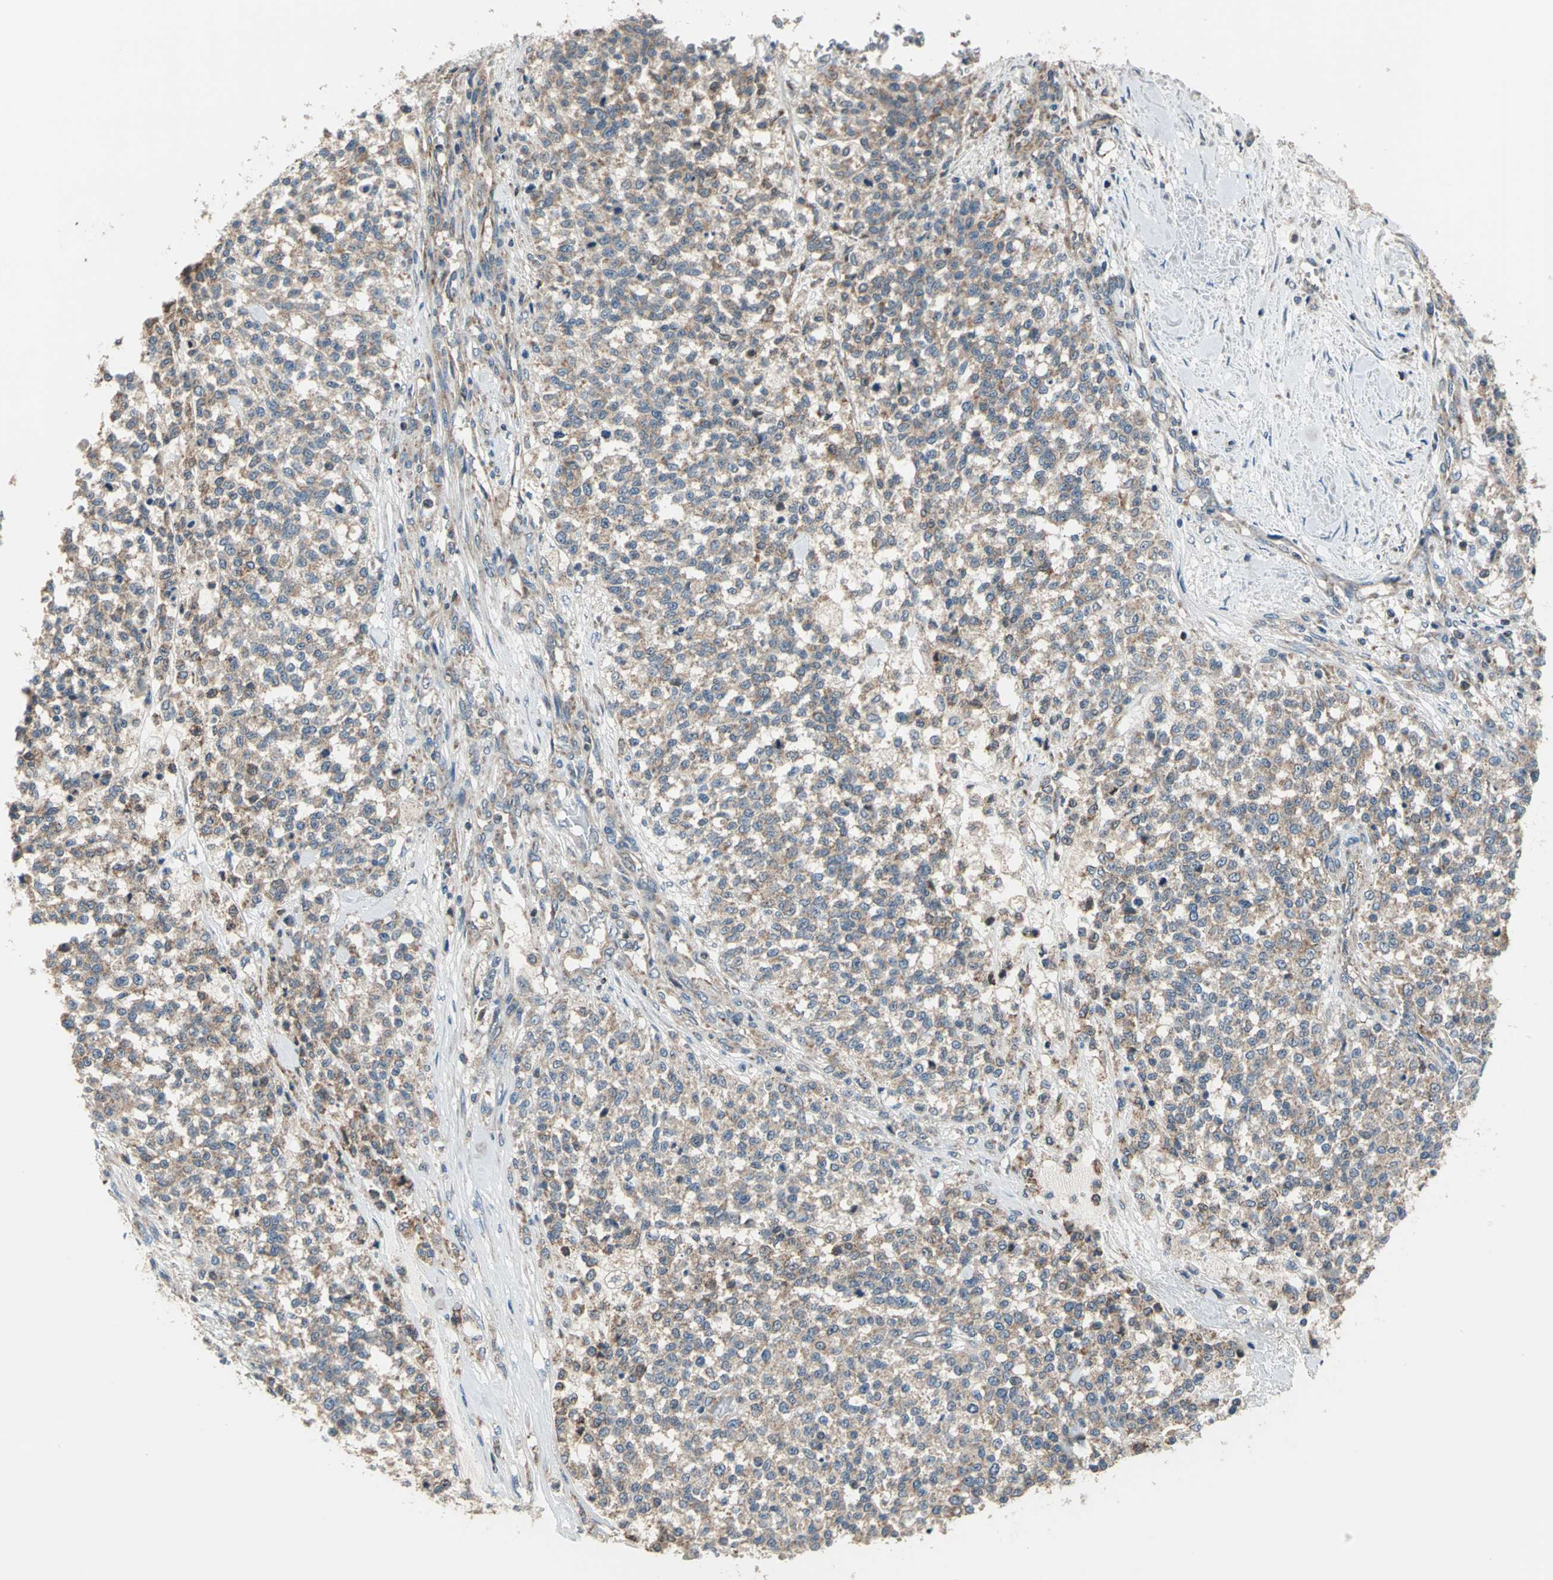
{"staining": {"intensity": "moderate", "quantity": ">75%", "location": "cytoplasmic/membranous"}, "tissue": "testis cancer", "cell_type": "Tumor cells", "image_type": "cancer", "snomed": [{"axis": "morphology", "description": "Seminoma, NOS"}, {"axis": "topography", "description": "Testis"}], "caption": "Immunohistochemical staining of human testis cancer shows moderate cytoplasmic/membranous protein positivity in about >75% of tumor cells.", "gene": "TRAK1", "patient": {"sex": "male", "age": 59}}